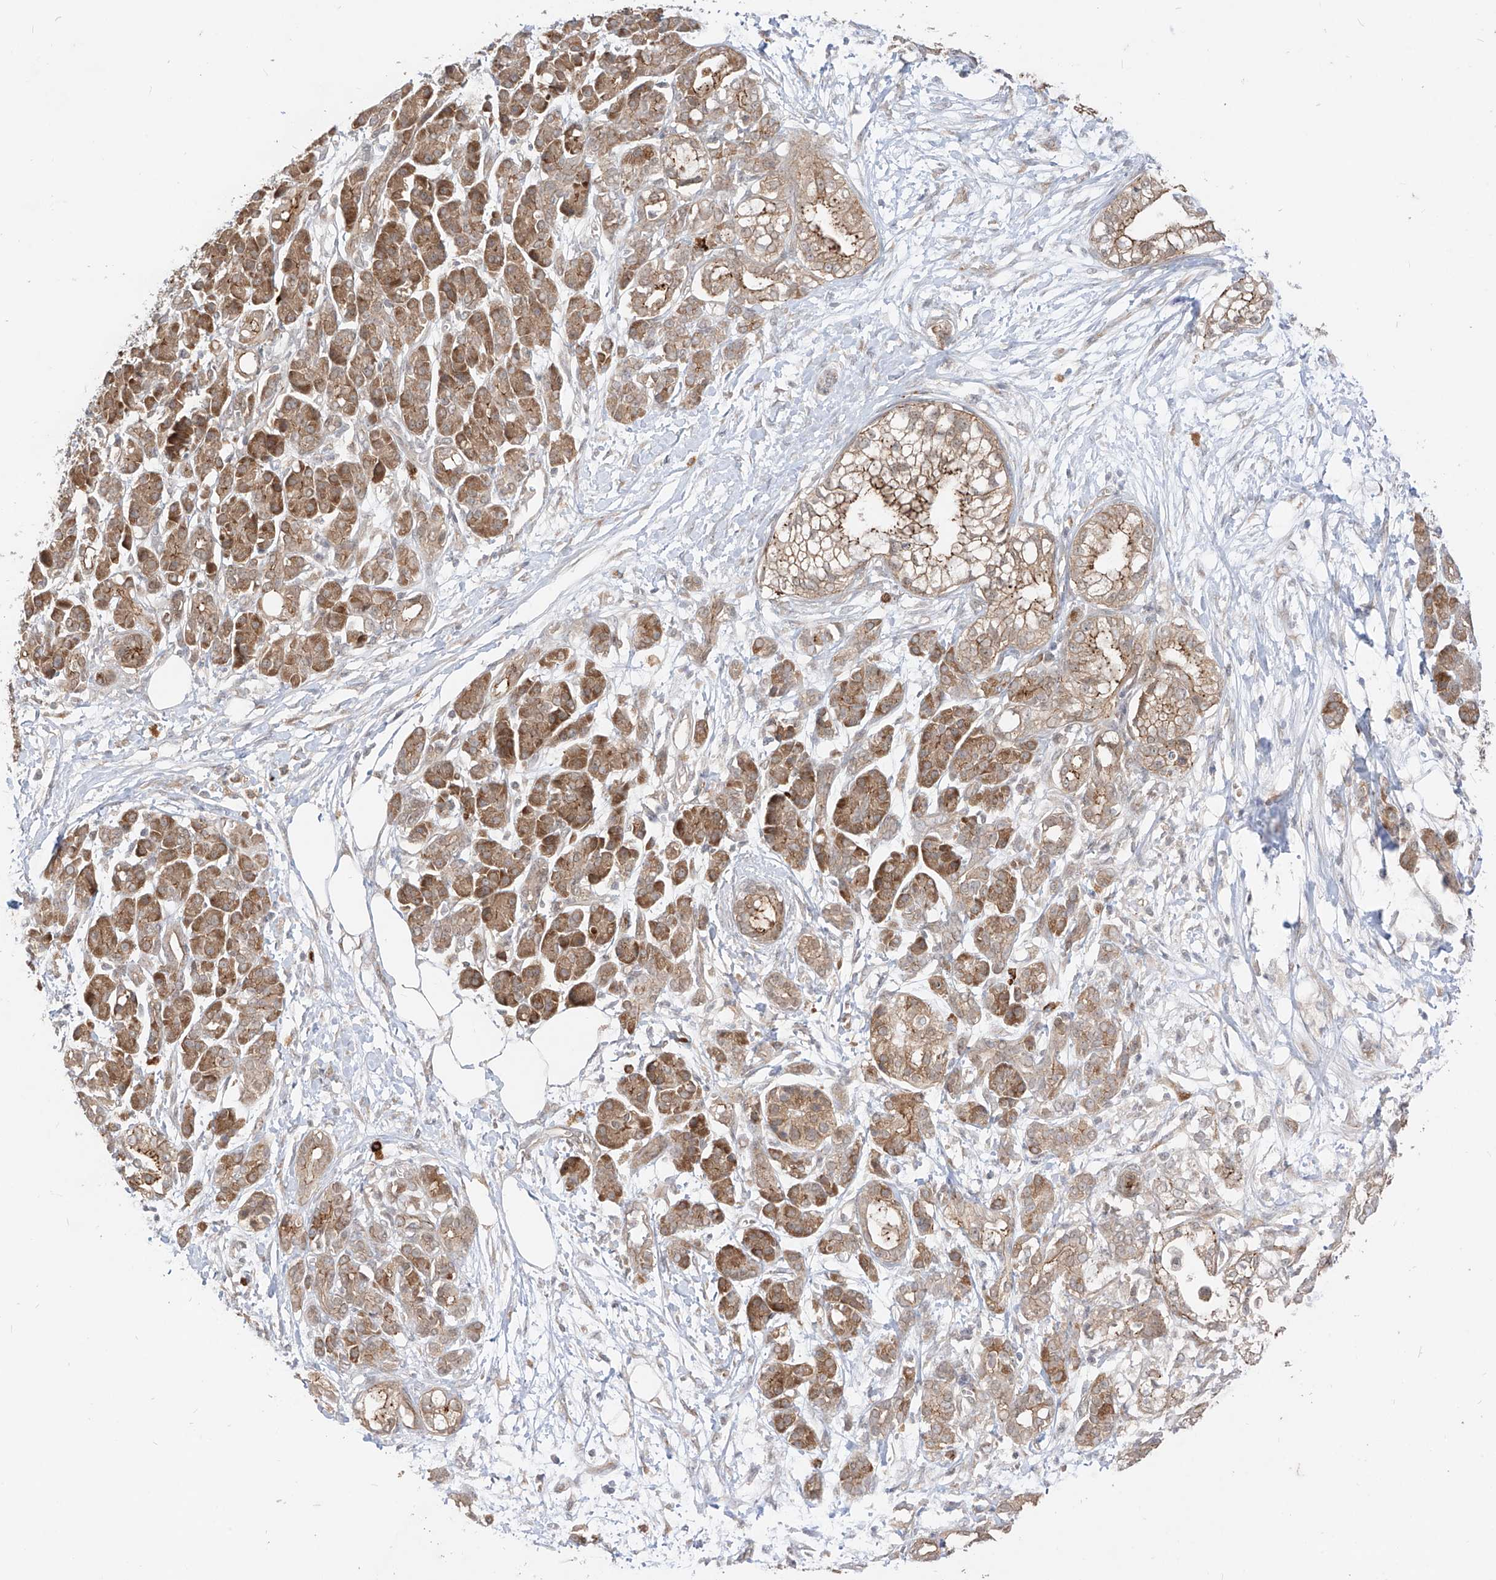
{"staining": {"intensity": "moderate", "quantity": ">75%", "location": "cytoplasmic/membranous"}, "tissue": "pancreatic cancer", "cell_type": "Tumor cells", "image_type": "cancer", "snomed": [{"axis": "morphology", "description": "Adenocarcinoma, NOS"}, {"axis": "topography", "description": "Pancreas"}], "caption": "Brown immunohistochemical staining in pancreatic adenocarcinoma displays moderate cytoplasmic/membranous staining in approximately >75% of tumor cells.", "gene": "MTUS2", "patient": {"sex": "male", "age": 68}}